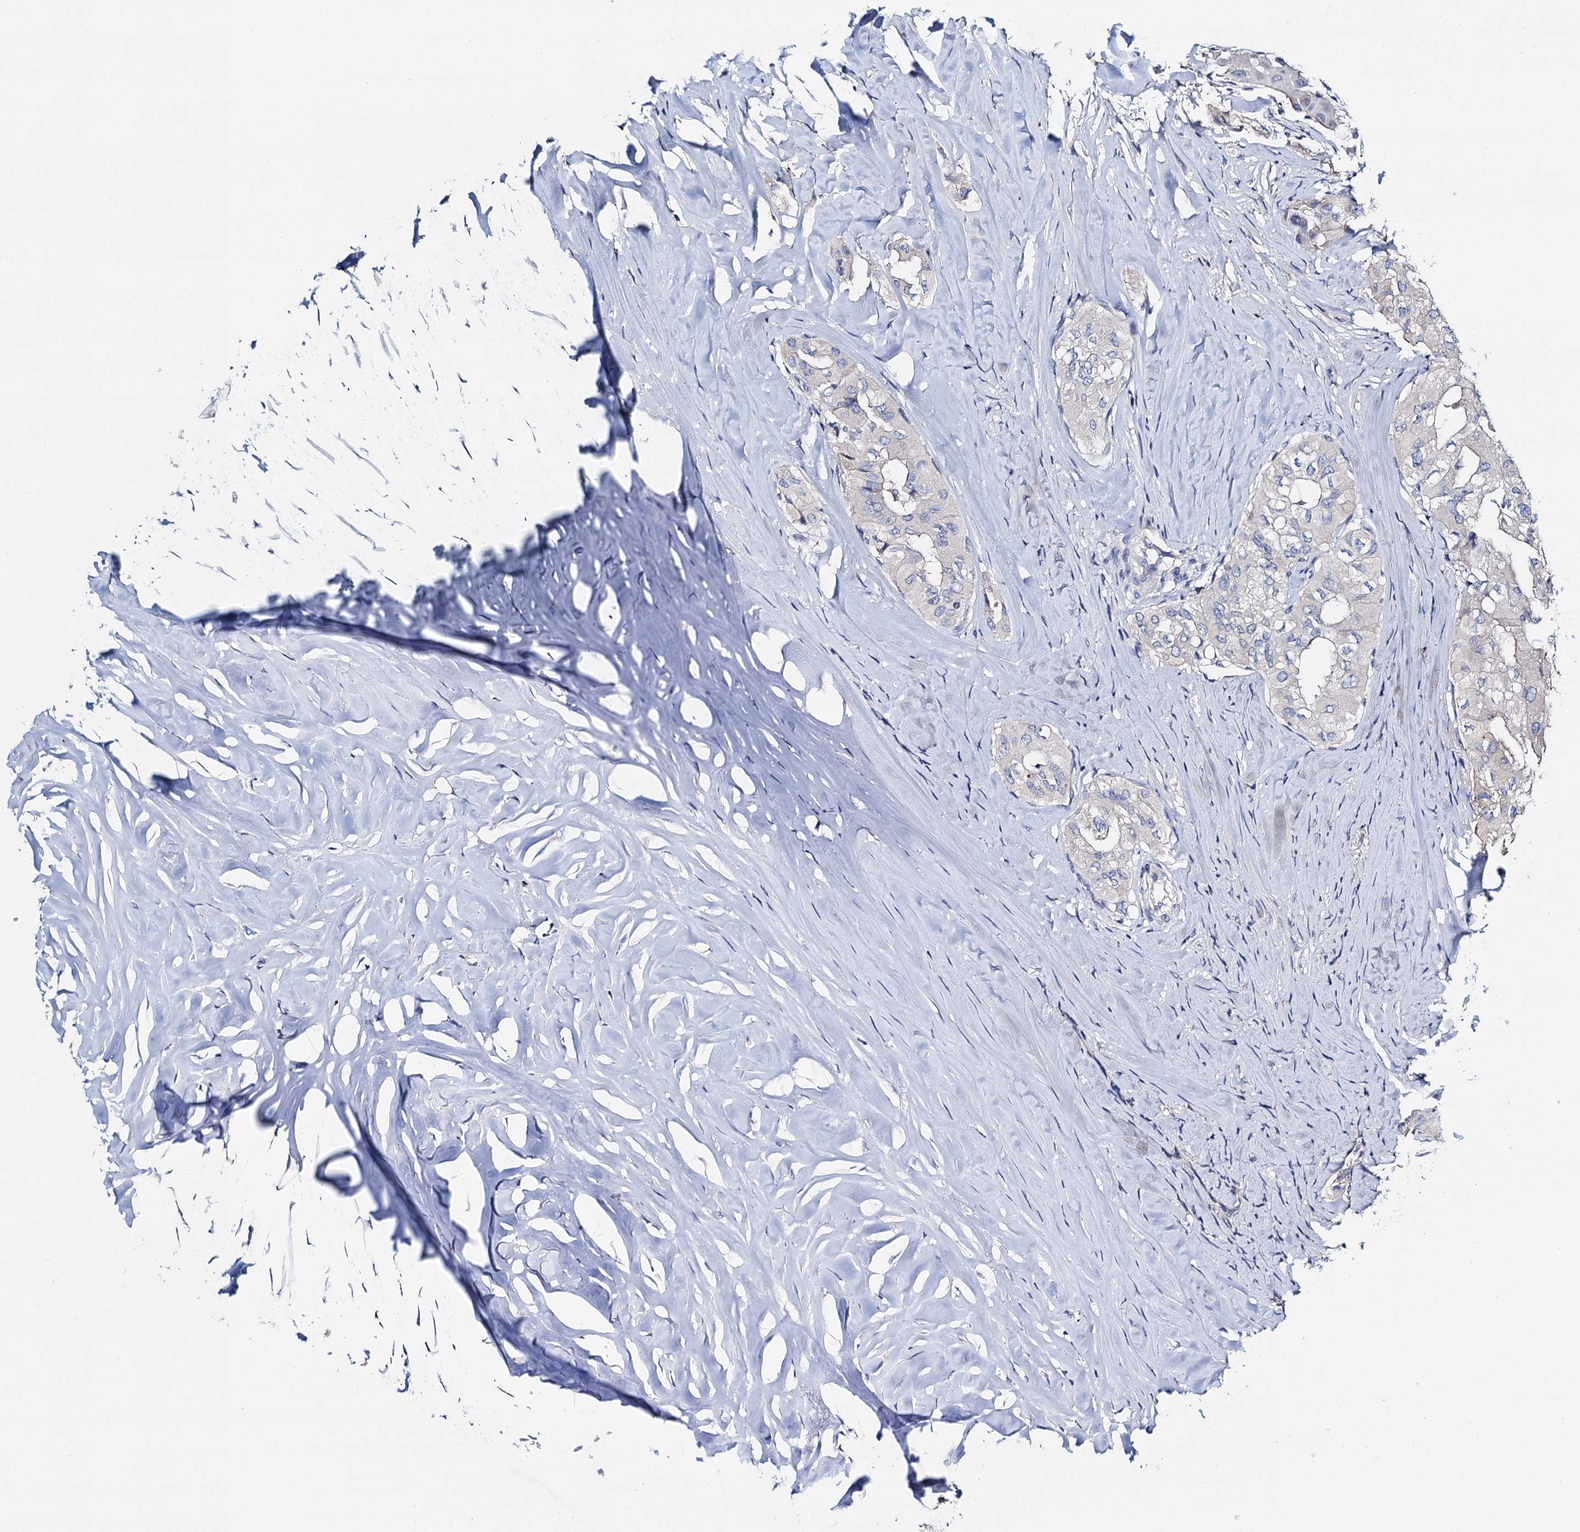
{"staining": {"intensity": "negative", "quantity": "none", "location": "none"}, "tissue": "thyroid cancer", "cell_type": "Tumor cells", "image_type": "cancer", "snomed": [{"axis": "morphology", "description": "Papillary adenocarcinoma, NOS"}, {"axis": "topography", "description": "Thyroid gland"}], "caption": "Immunohistochemical staining of thyroid cancer shows no significant positivity in tumor cells. (DAB IHC visualized using brightfield microscopy, high magnification).", "gene": "FREM3", "patient": {"sex": "female", "age": 59}}